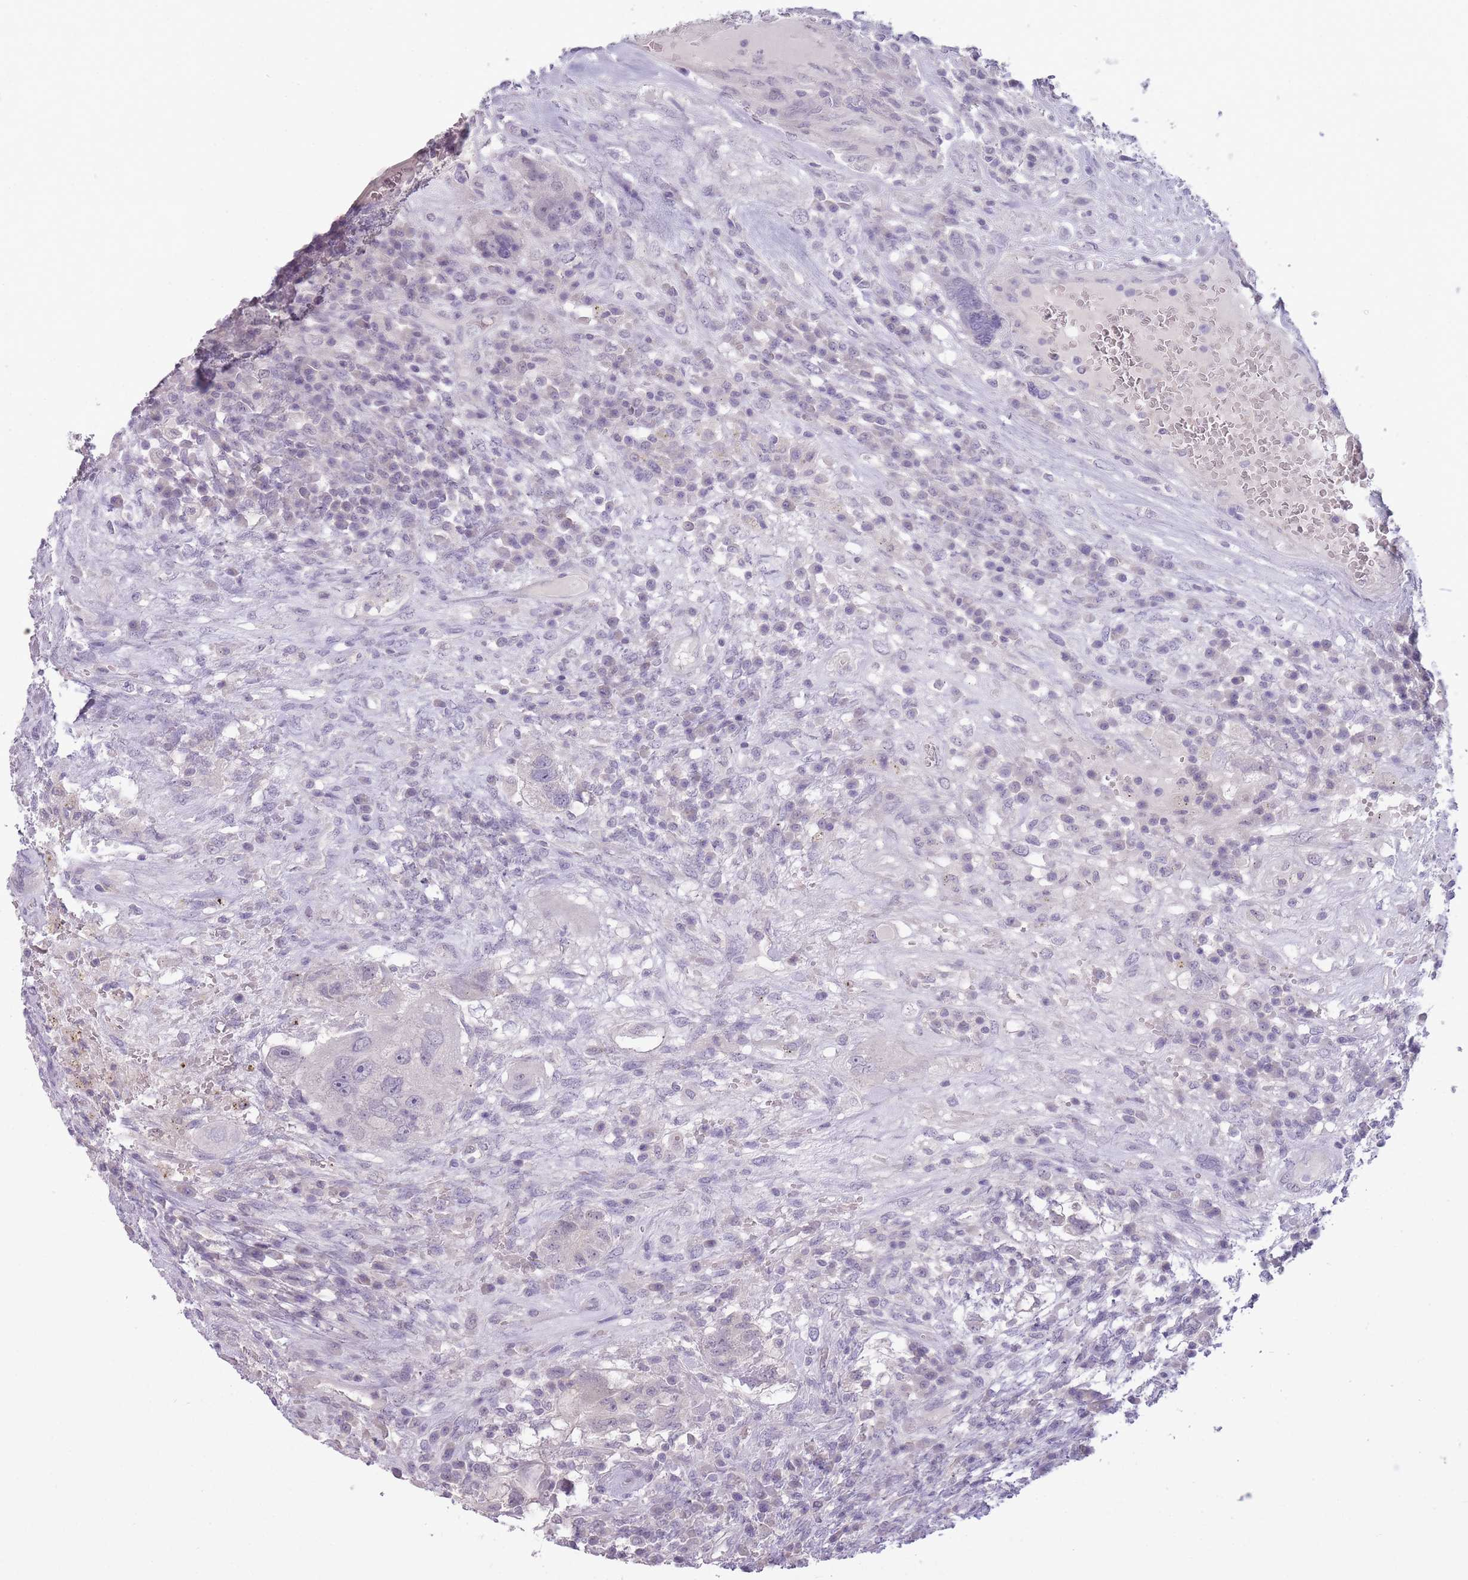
{"staining": {"intensity": "negative", "quantity": "none", "location": "none"}, "tissue": "testis cancer", "cell_type": "Tumor cells", "image_type": "cancer", "snomed": [{"axis": "morphology", "description": "Carcinoma, Embryonal, NOS"}, {"axis": "topography", "description": "Testis"}], "caption": "A photomicrograph of embryonal carcinoma (testis) stained for a protein shows no brown staining in tumor cells.", "gene": "ZBTB24", "patient": {"sex": "male", "age": 26}}